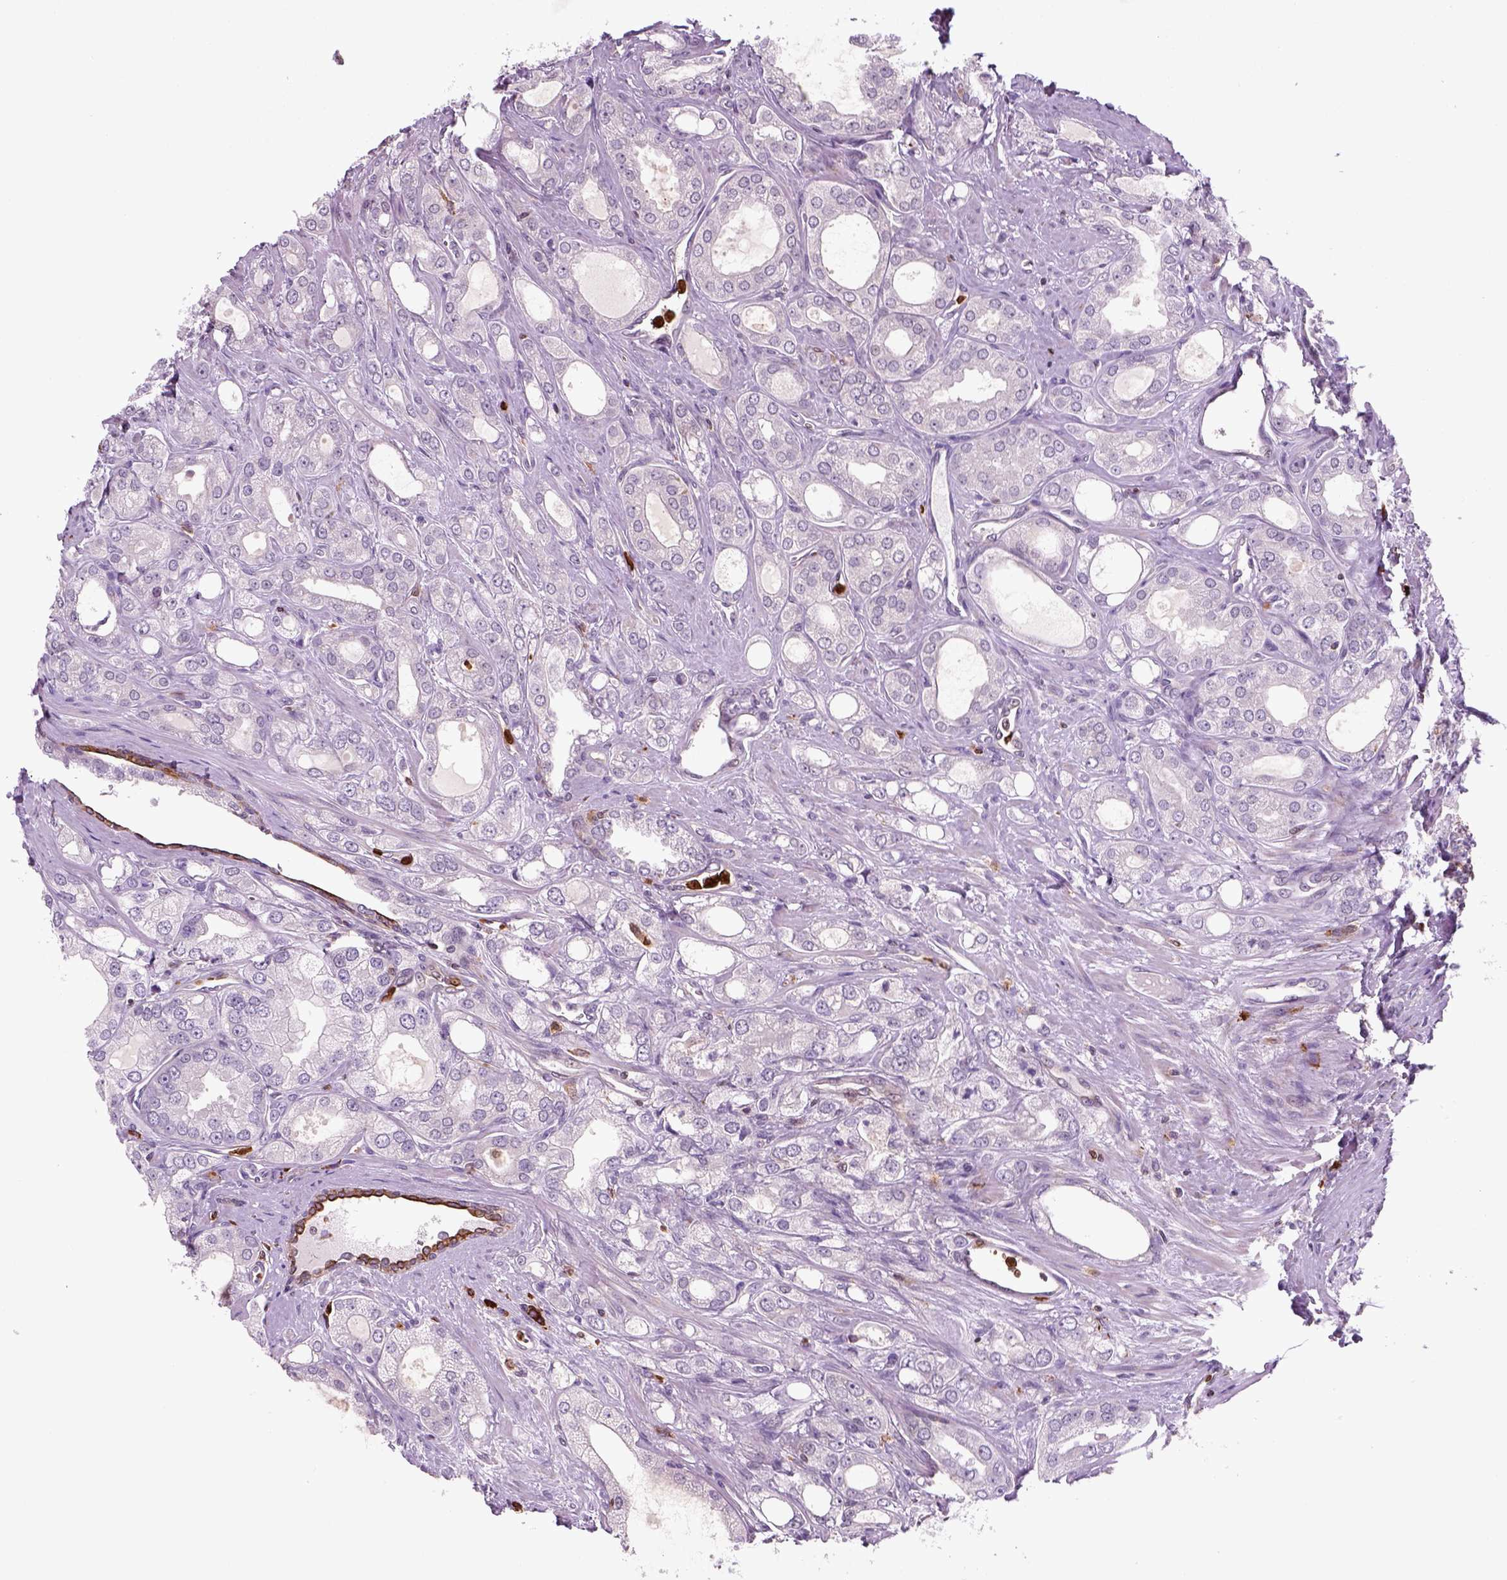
{"staining": {"intensity": "negative", "quantity": "none", "location": "none"}, "tissue": "prostate cancer", "cell_type": "Tumor cells", "image_type": "cancer", "snomed": [{"axis": "morphology", "description": "Adenocarcinoma, NOS"}, {"axis": "morphology", "description": "Adenocarcinoma, High grade"}, {"axis": "topography", "description": "Prostate"}], "caption": "This is an immunohistochemistry image of human adenocarcinoma (prostate). There is no positivity in tumor cells.", "gene": "NUDT16L1", "patient": {"sex": "male", "age": 70}}